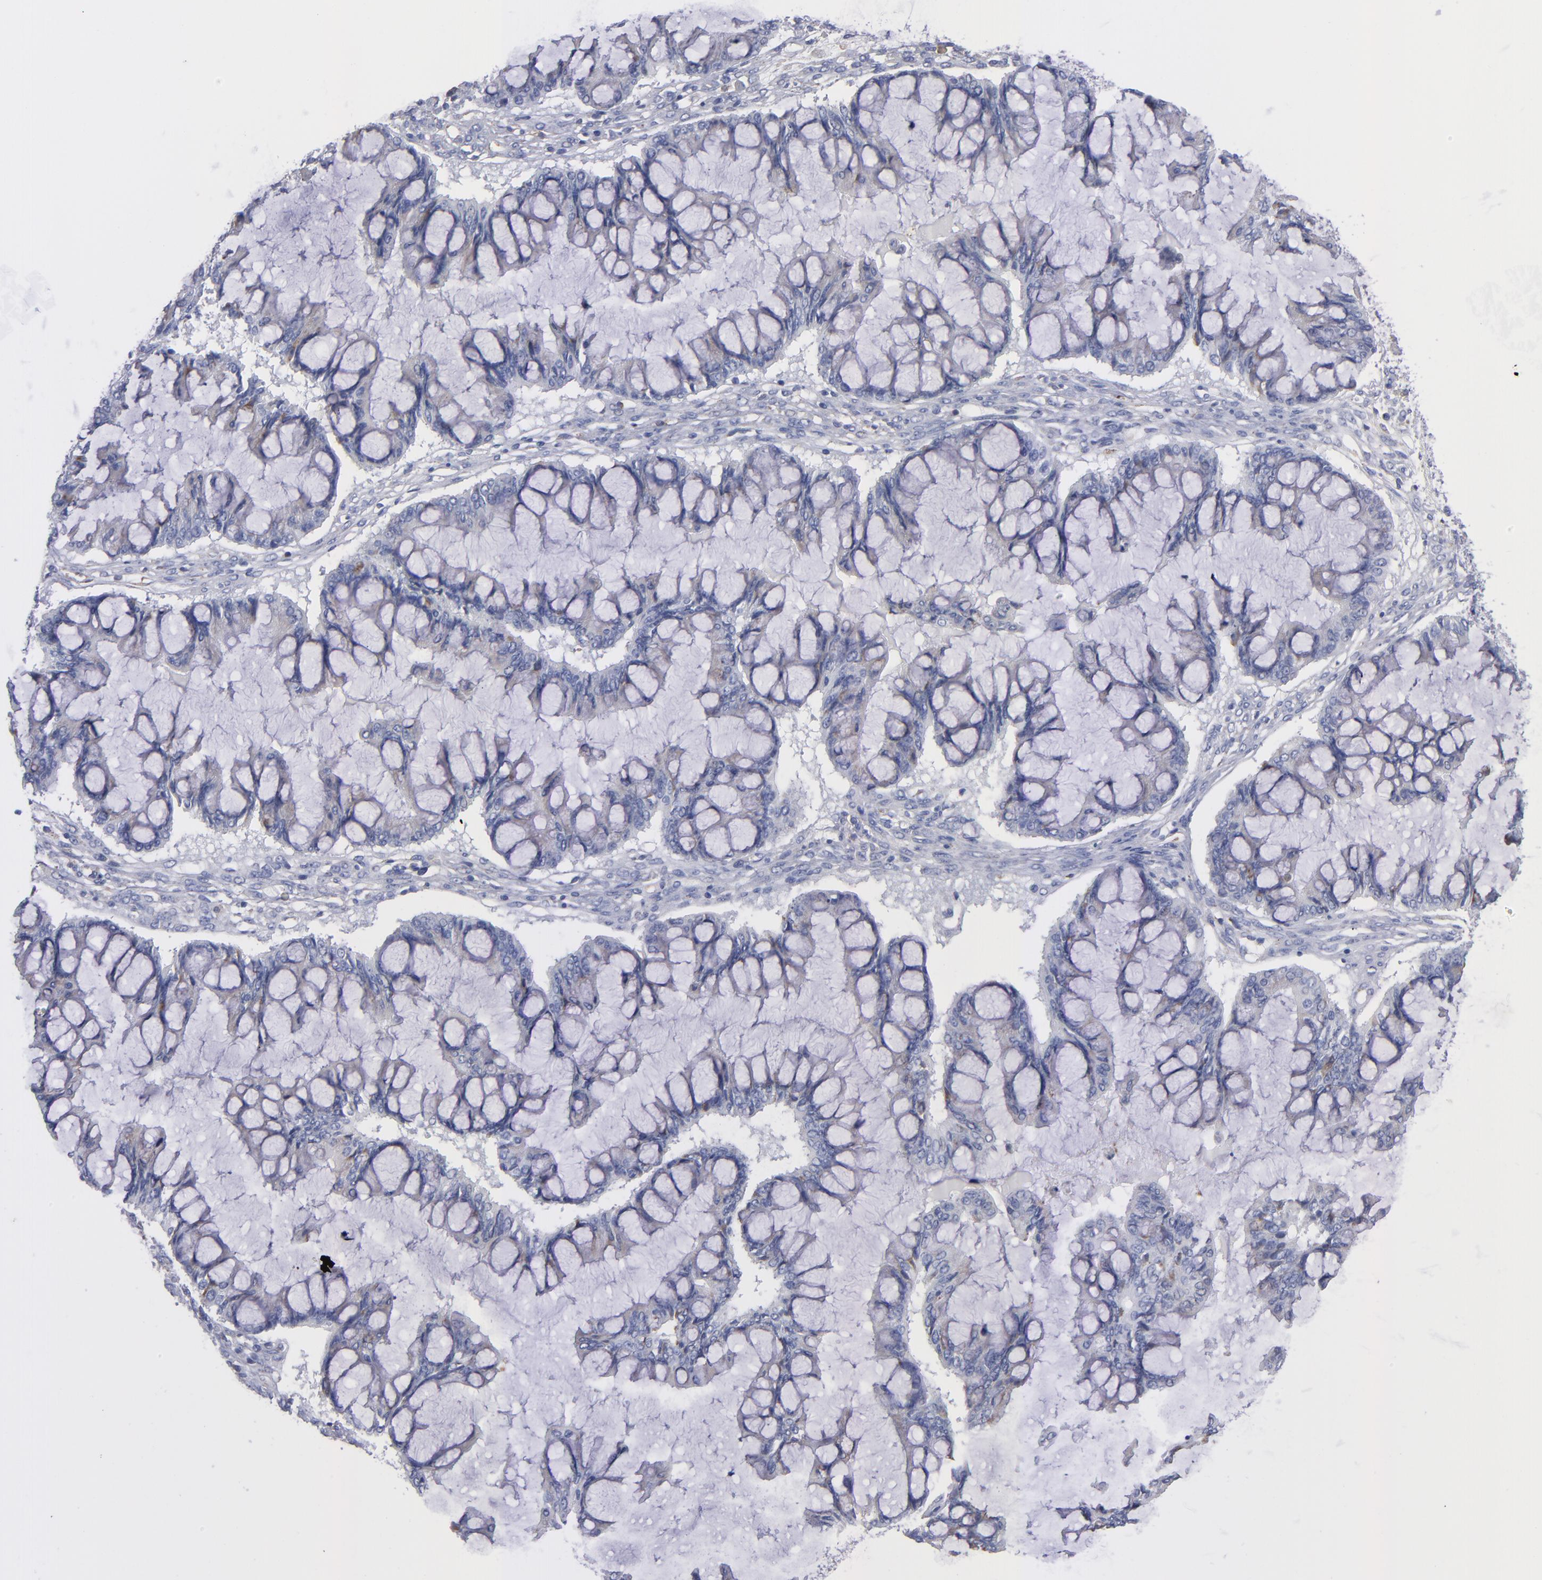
{"staining": {"intensity": "weak", "quantity": "<25%", "location": "cytoplasmic/membranous"}, "tissue": "ovarian cancer", "cell_type": "Tumor cells", "image_type": "cancer", "snomed": [{"axis": "morphology", "description": "Cystadenocarcinoma, mucinous, NOS"}, {"axis": "topography", "description": "Ovary"}], "caption": "Tumor cells show no significant protein expression in ovarian cancer (mucinous cystadenocarcinoma).", "gene": "MFGE8", "patient": {"sex": "female", "age": 73}}